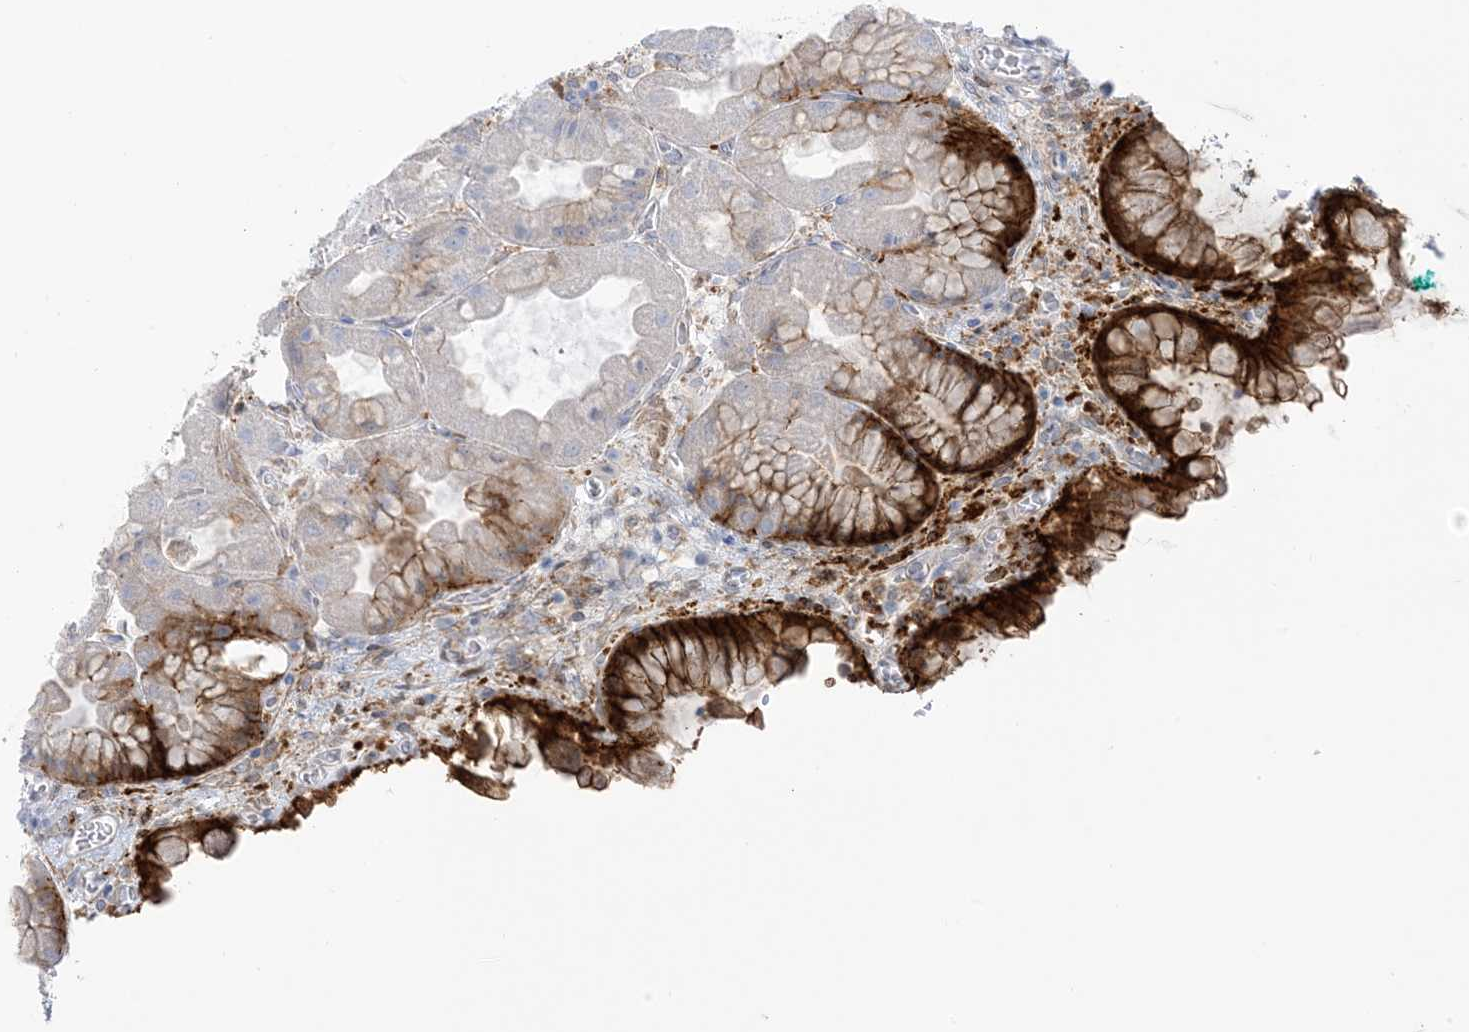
{"staining": {"intensity": "strong", "quantity": "25%-75%", "location": "cytoplasmic/membranous"}, "tissue": "stomach", "cell_type": "Glandular cells", "image_type": "normal", "snomed": [{"axis": "morphology", "description": "Normal tissue, NOS"}, {"axis": "topography", "description": "Stomach"}], "caption": "This image exhibits IHC staining of unremarkable human stomach, with high strong cytoplasmic/membranous staining in about 25%-75% of glandular cells.", "gene": "ICMT", "patient": {"sex": "female", "age": 61}}